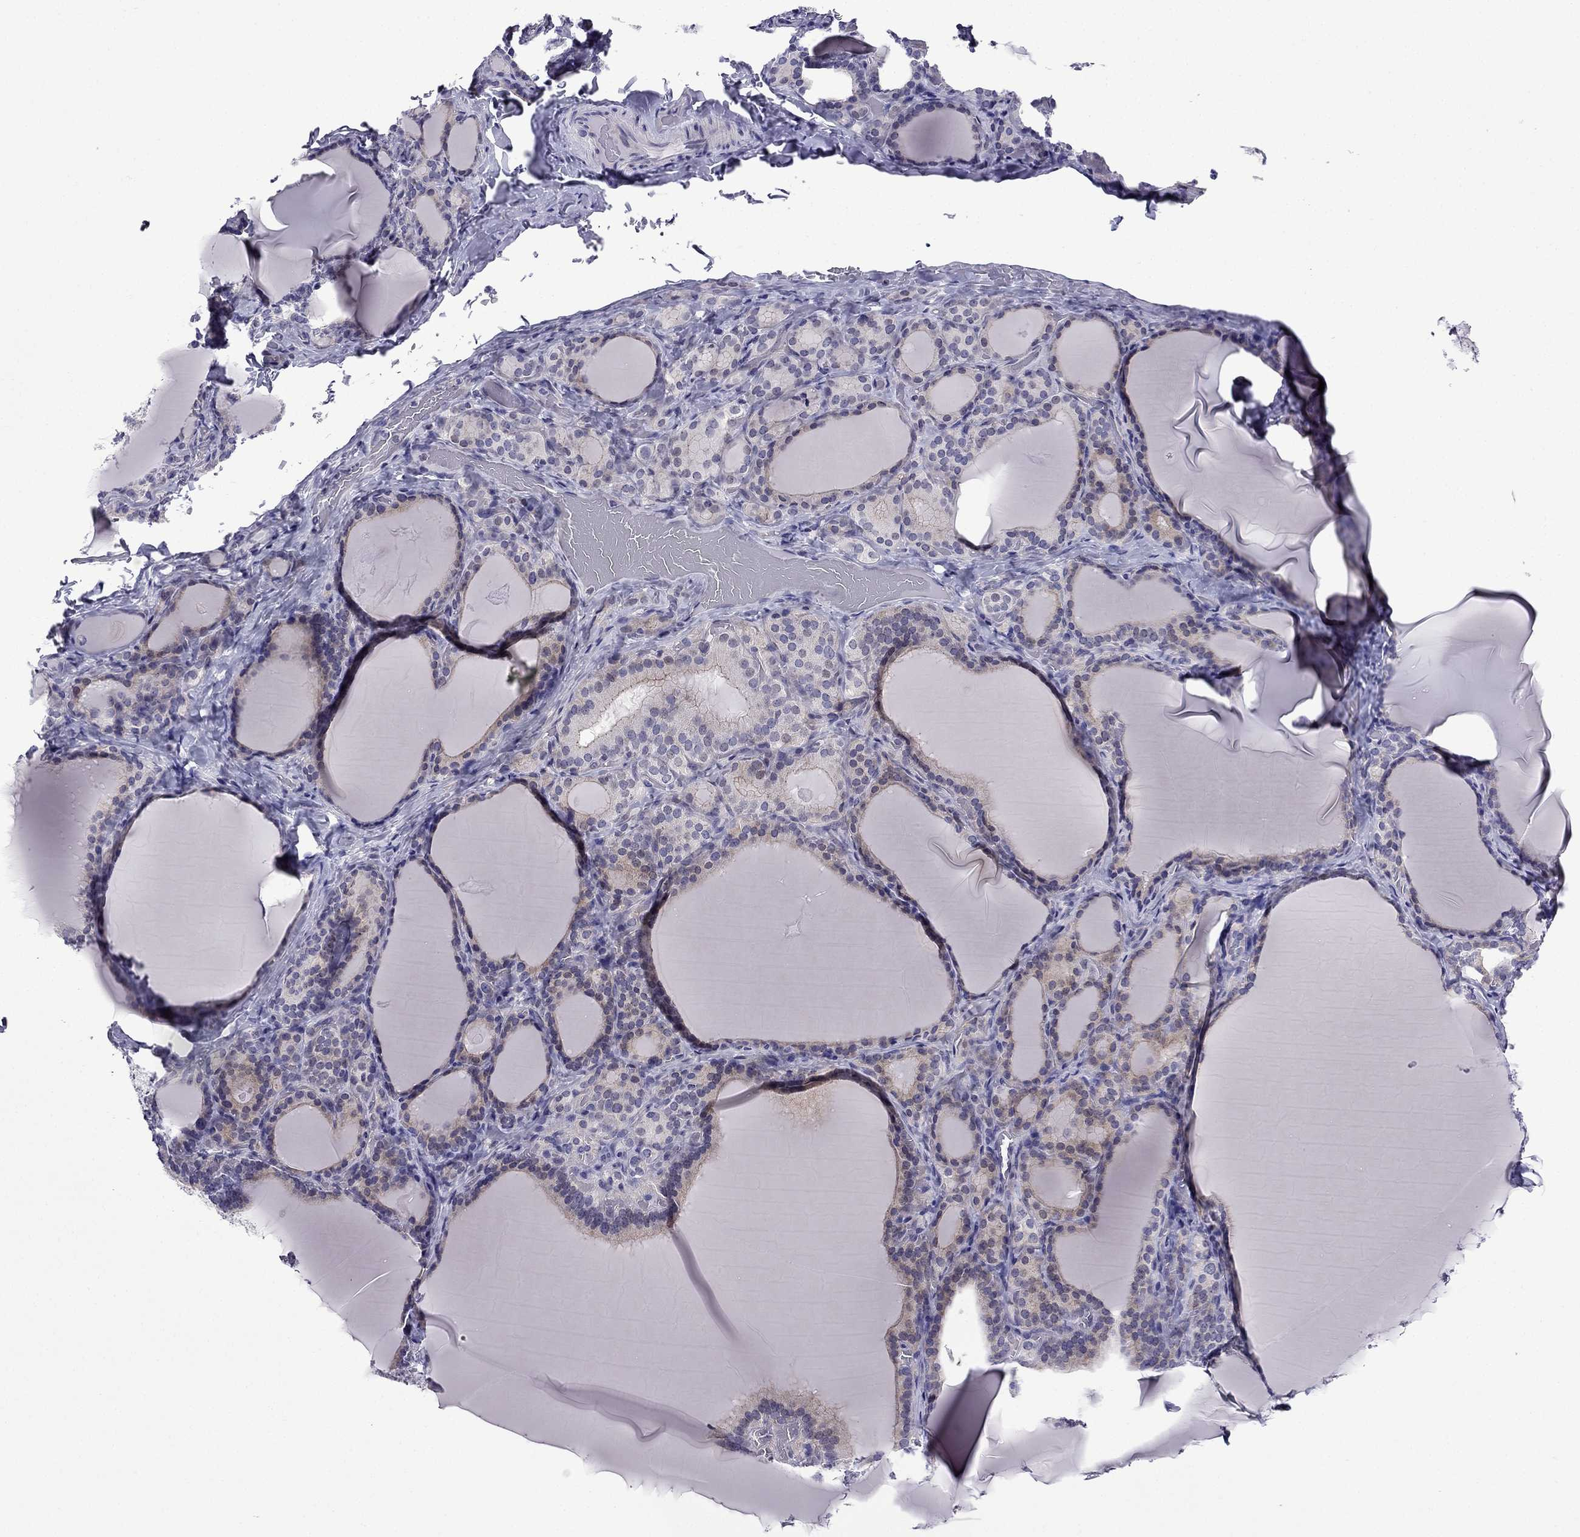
{"staining": {"intensity": "negative", "quantity": "none", "location": "none"}, "tissue": "thyroid gland", "cell_type": "Glandular cells", "image_type": "normal", "snomed": [{"axis": "morphology", "description": "Normal tissue, NOS"}, {"axis": "morphology", "description": "Hyperplasia, NOS"}, {"axis": "topography", "description": "Thyroid gland"}], "caption": "A high-resolution micrograph shows immunohistochemistry staining of unremarkable thyroid gland, which shows no significant expression in glandular cells. Nuclei are stained in blue.", "gene": "POM121L12", "patient": {"sex": "female", "age": 27}}